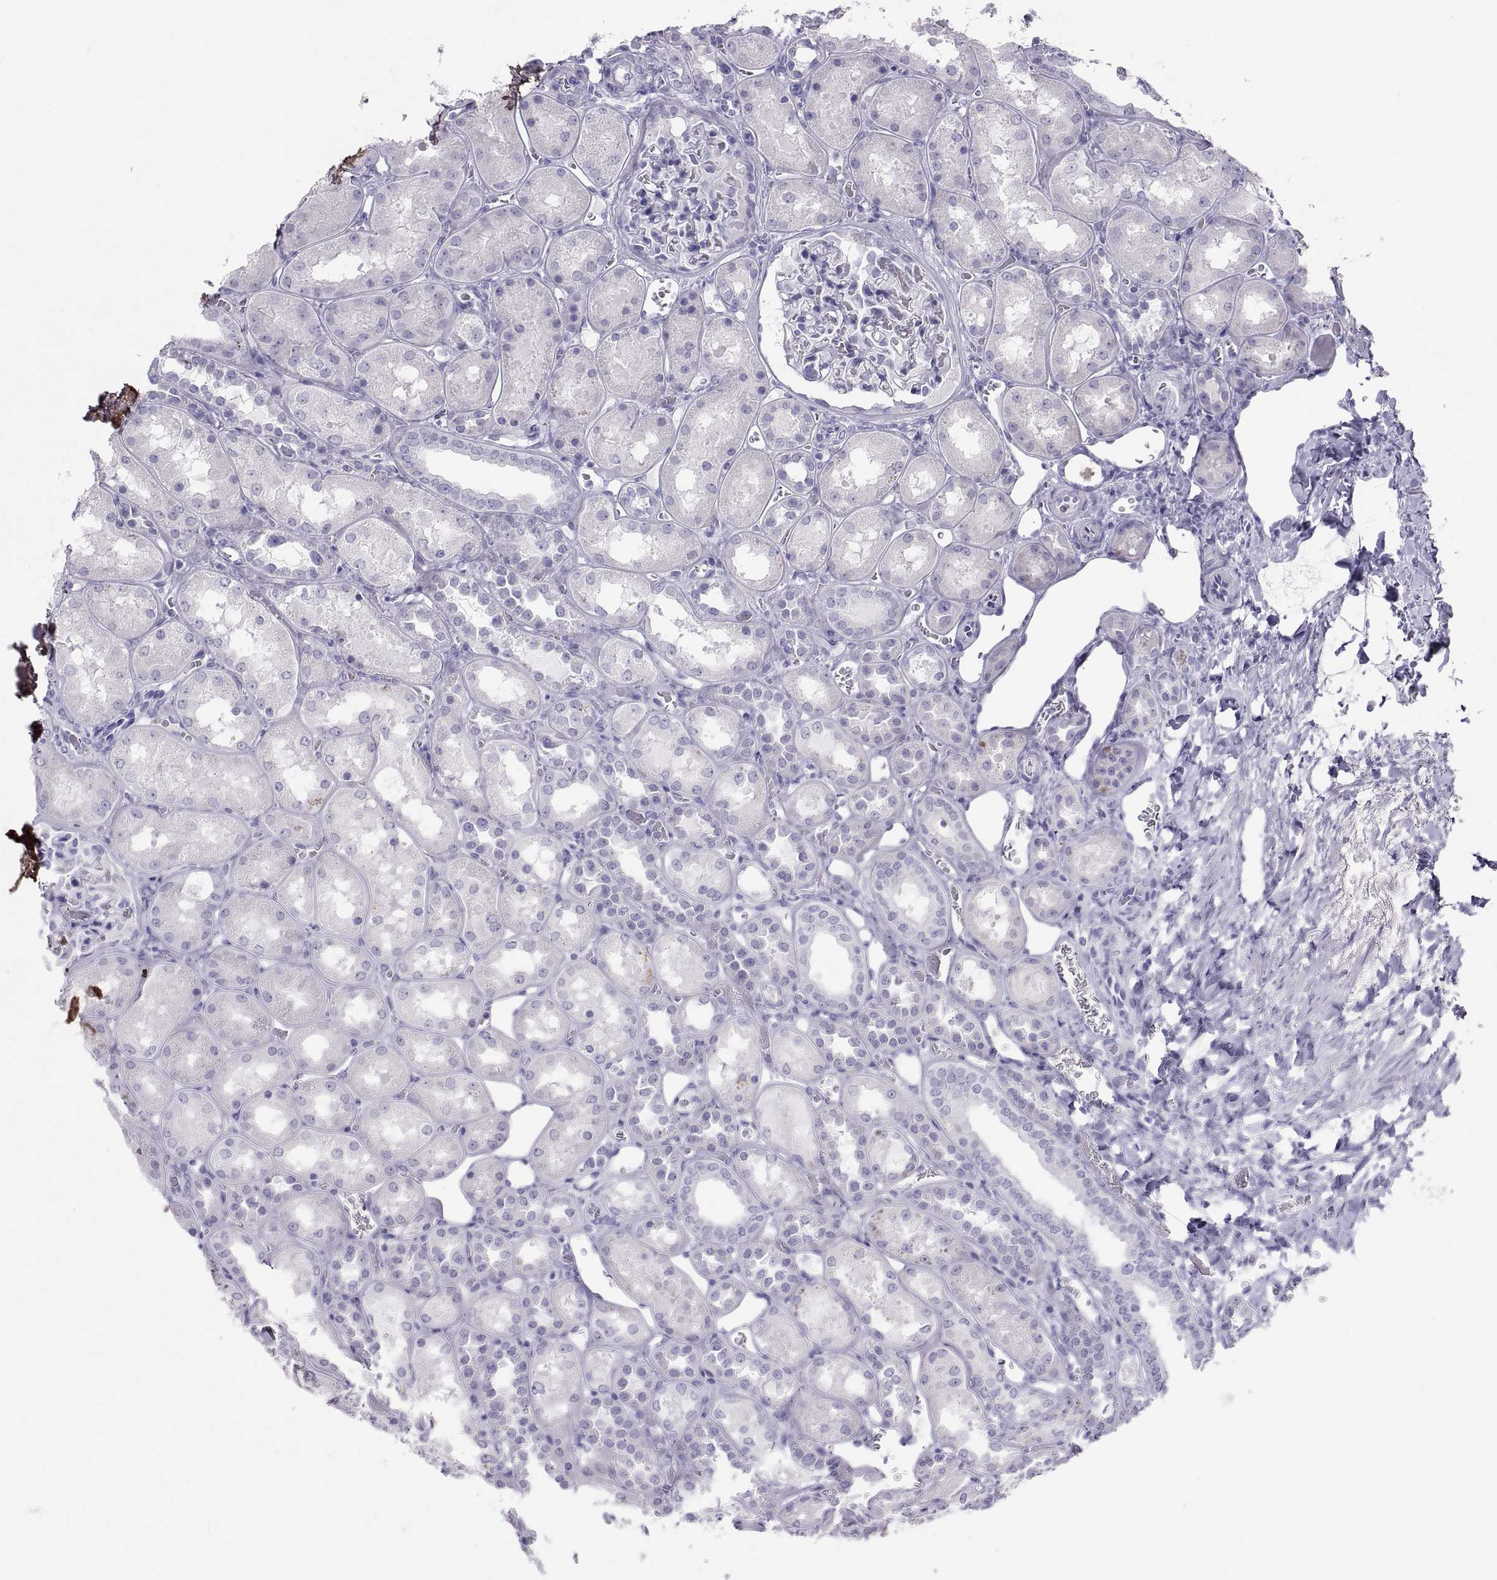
{"staining": {"intensity": "negative", "quantity": "none", "location": "none"}, "tissue": "kidney", "cell_type": "Cells in glomeruli", "image_type": "normal", "snomed": [{"axis": "morphology", "description": "Normal tissue, NOS"}, {"axis": "topography", "description": "Kidney"}], "caption": "This photomicrograph is of benign kidney stained with immunohistochemistry to label a protein in brown with the nuclei are counter-stained blue. There is no staining in cells in glomeruli. (DAB (3,3'-diaminobenzidine) IHC visualized using brightfield microscopy, high magnification).", "gene": "SEMG1", "patient": {"sex": "male", "age": 73}}